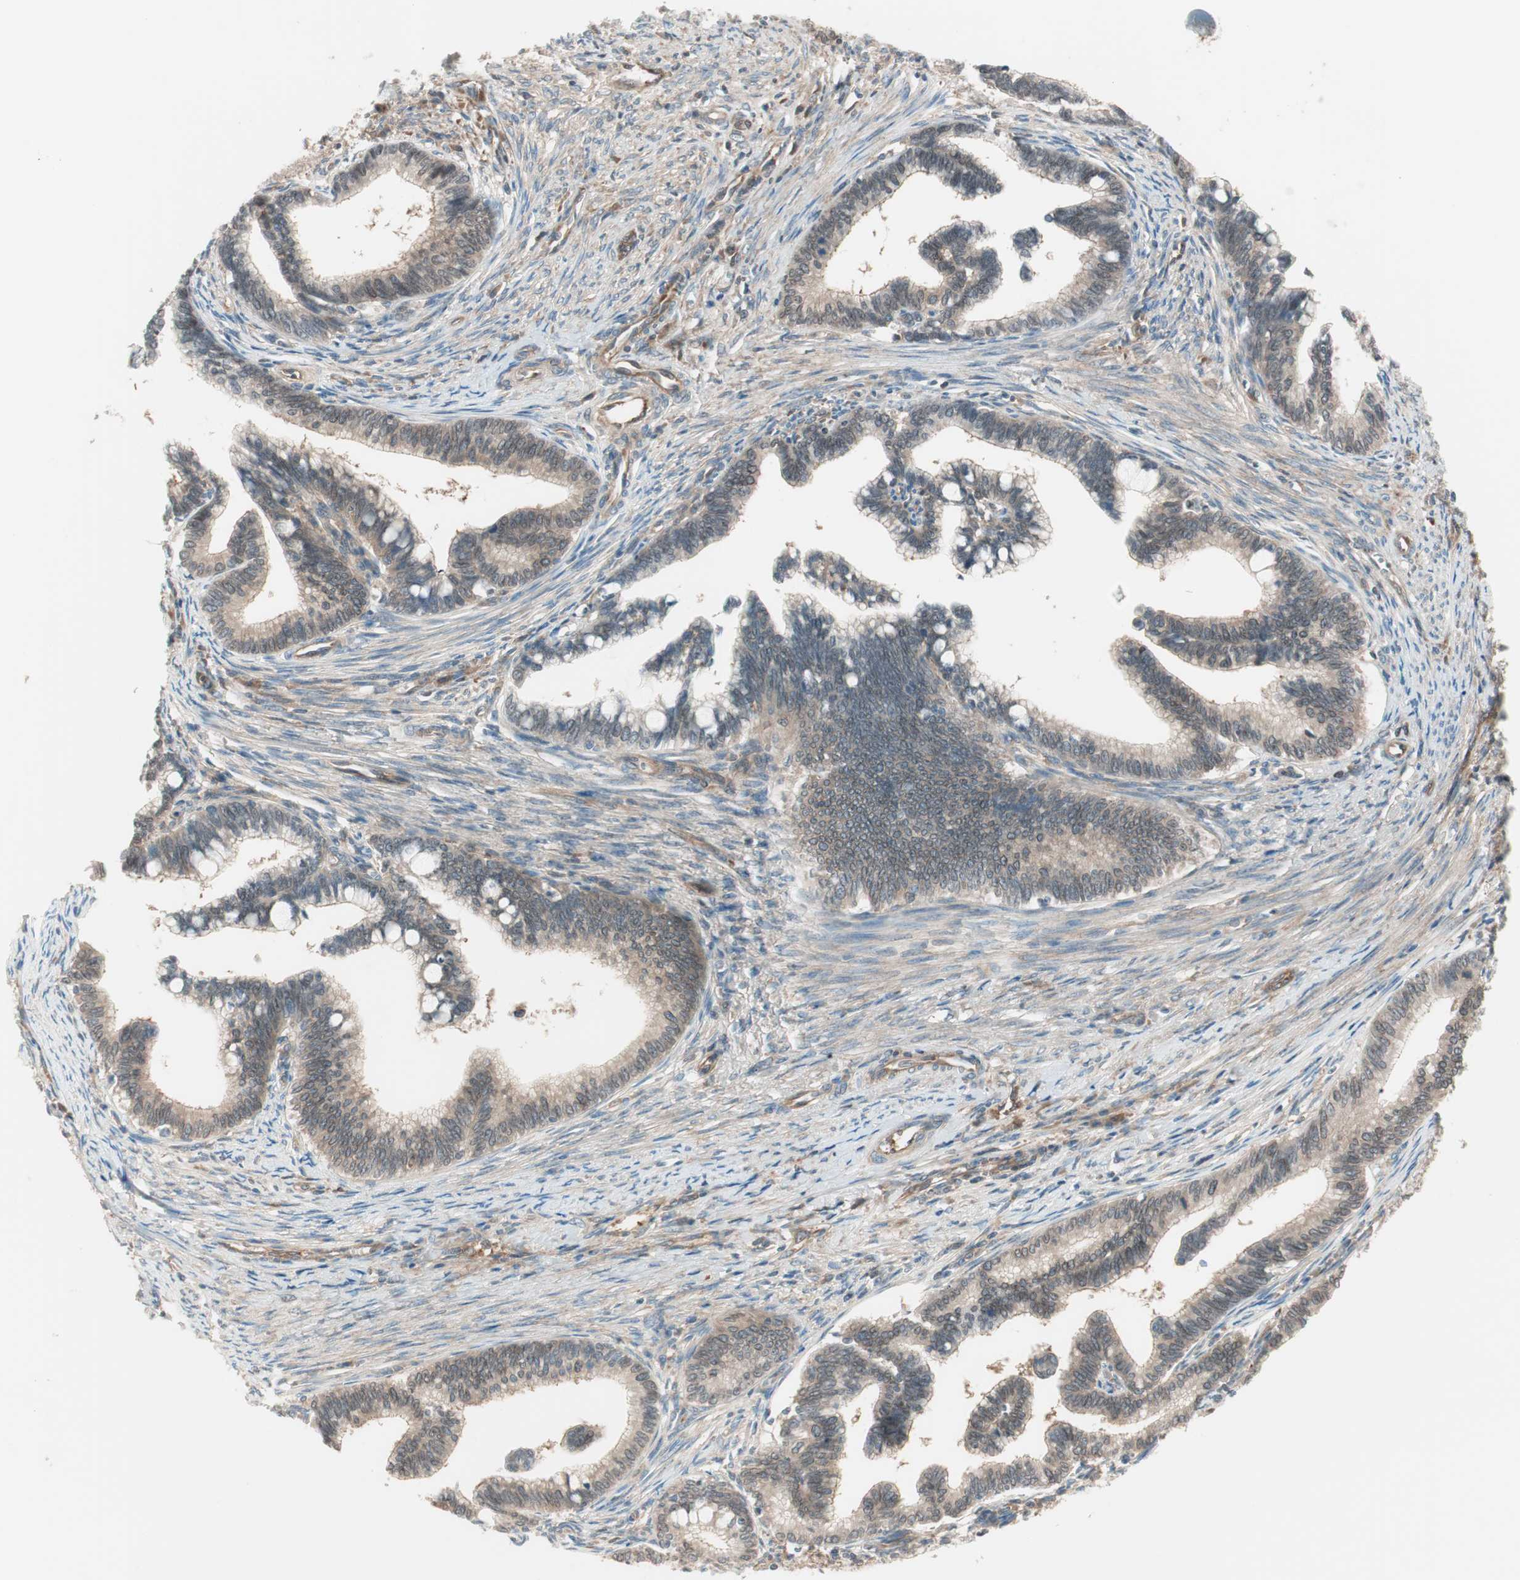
{"staining": {"intensity": "weak", "quantity": ">75%", "location": "cytoplasmic/membranous"}, "tissue": "cervical cancer", "cell_type": "Tumor cells", "image_type": "cancer", "snomed": [{"axis": "morphology", "description": "Adenocarcinoma, NOS"}, {"axis": "topography", "description": "Cervix"}], "caption": "Weak cytoplasmic/membranous protein positivity is present in about >75% of tumor cells in cervical adenocarcinoma.", "gene": "GALT", "patient": {"sex": "female", "age": 36}}